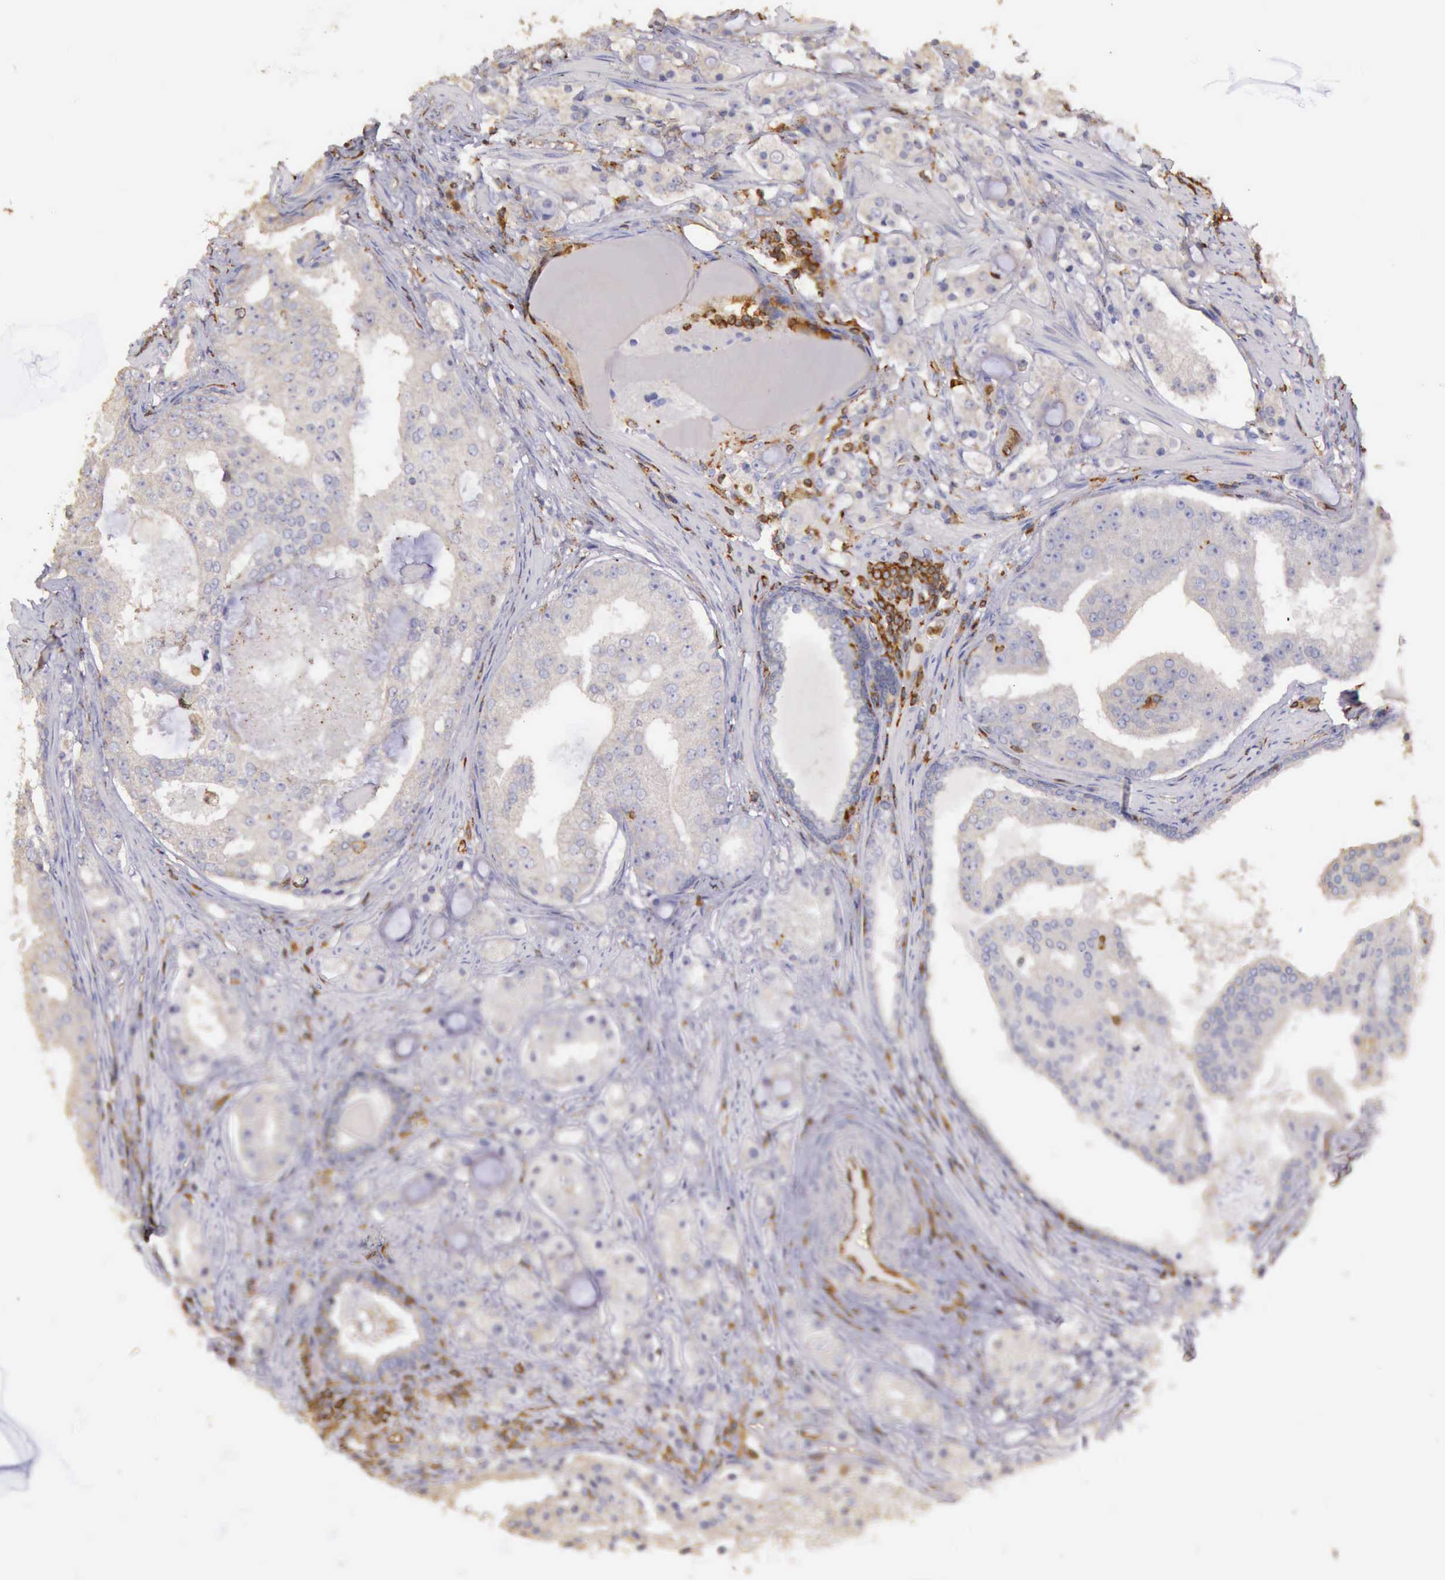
{"staining": {"intensity": "weak", "quantity": "<25%", "location": "cytoplasmic/membranous"}, "tissue": "prostate cancer", "cell_type": "Tumor cells", "image_type": "cancer", "snomed": [{"axis": "morphology", "description": "Adenocarcinoma, High grade"}, {"axis": "topography", "description": "Prostate"}], "caption": "Immunohistochemical staining of human adenocarcinoma (high-grade) (prostate) displays no significant staining in tumor cells. (DAB (3,3'-diaminobenzidine) IHC visualized using brightfield microscopy, high magnification).", "gene": "ARHGAP4", "patient": {"sex": "male", "age": 68}}